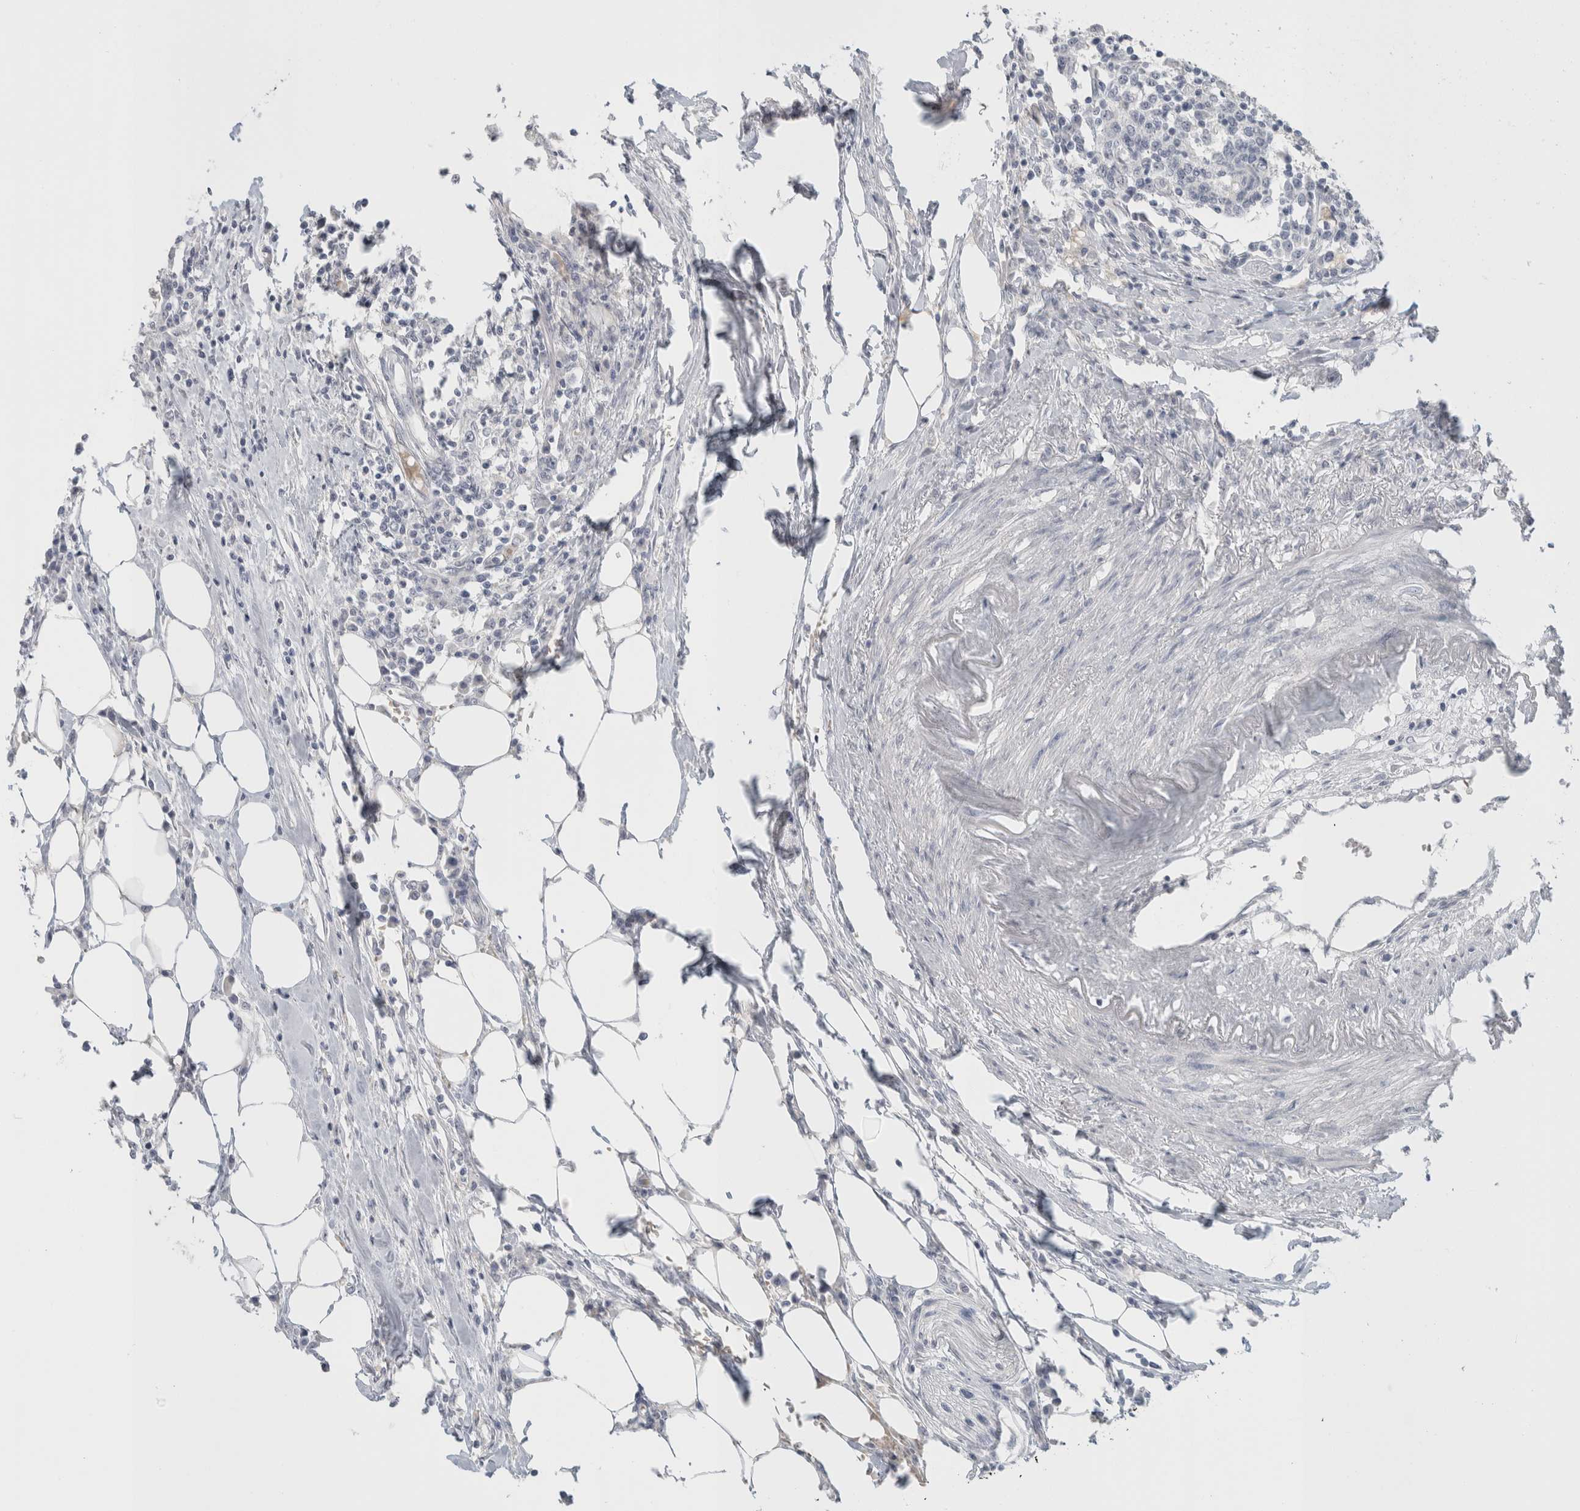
{"staining": {"intensity": "negative", "quantity": "none", "location": "none"}, "tissue": "colorectal cancer", "cell_type": "Tumor cells", "image_type": "cancer", "snomed": [{"axis": "morphology", "description": "Adenocarcinoma, NOS"}, {"axis": "topography", "description": "Colon"}], "caption": "Protein analysis of colorectal cancer (adenocarcinoma) displays no significant staining in tumor cells.", "gene": "FMR1NB", "patient": {"sex": "male", "age": 71}}